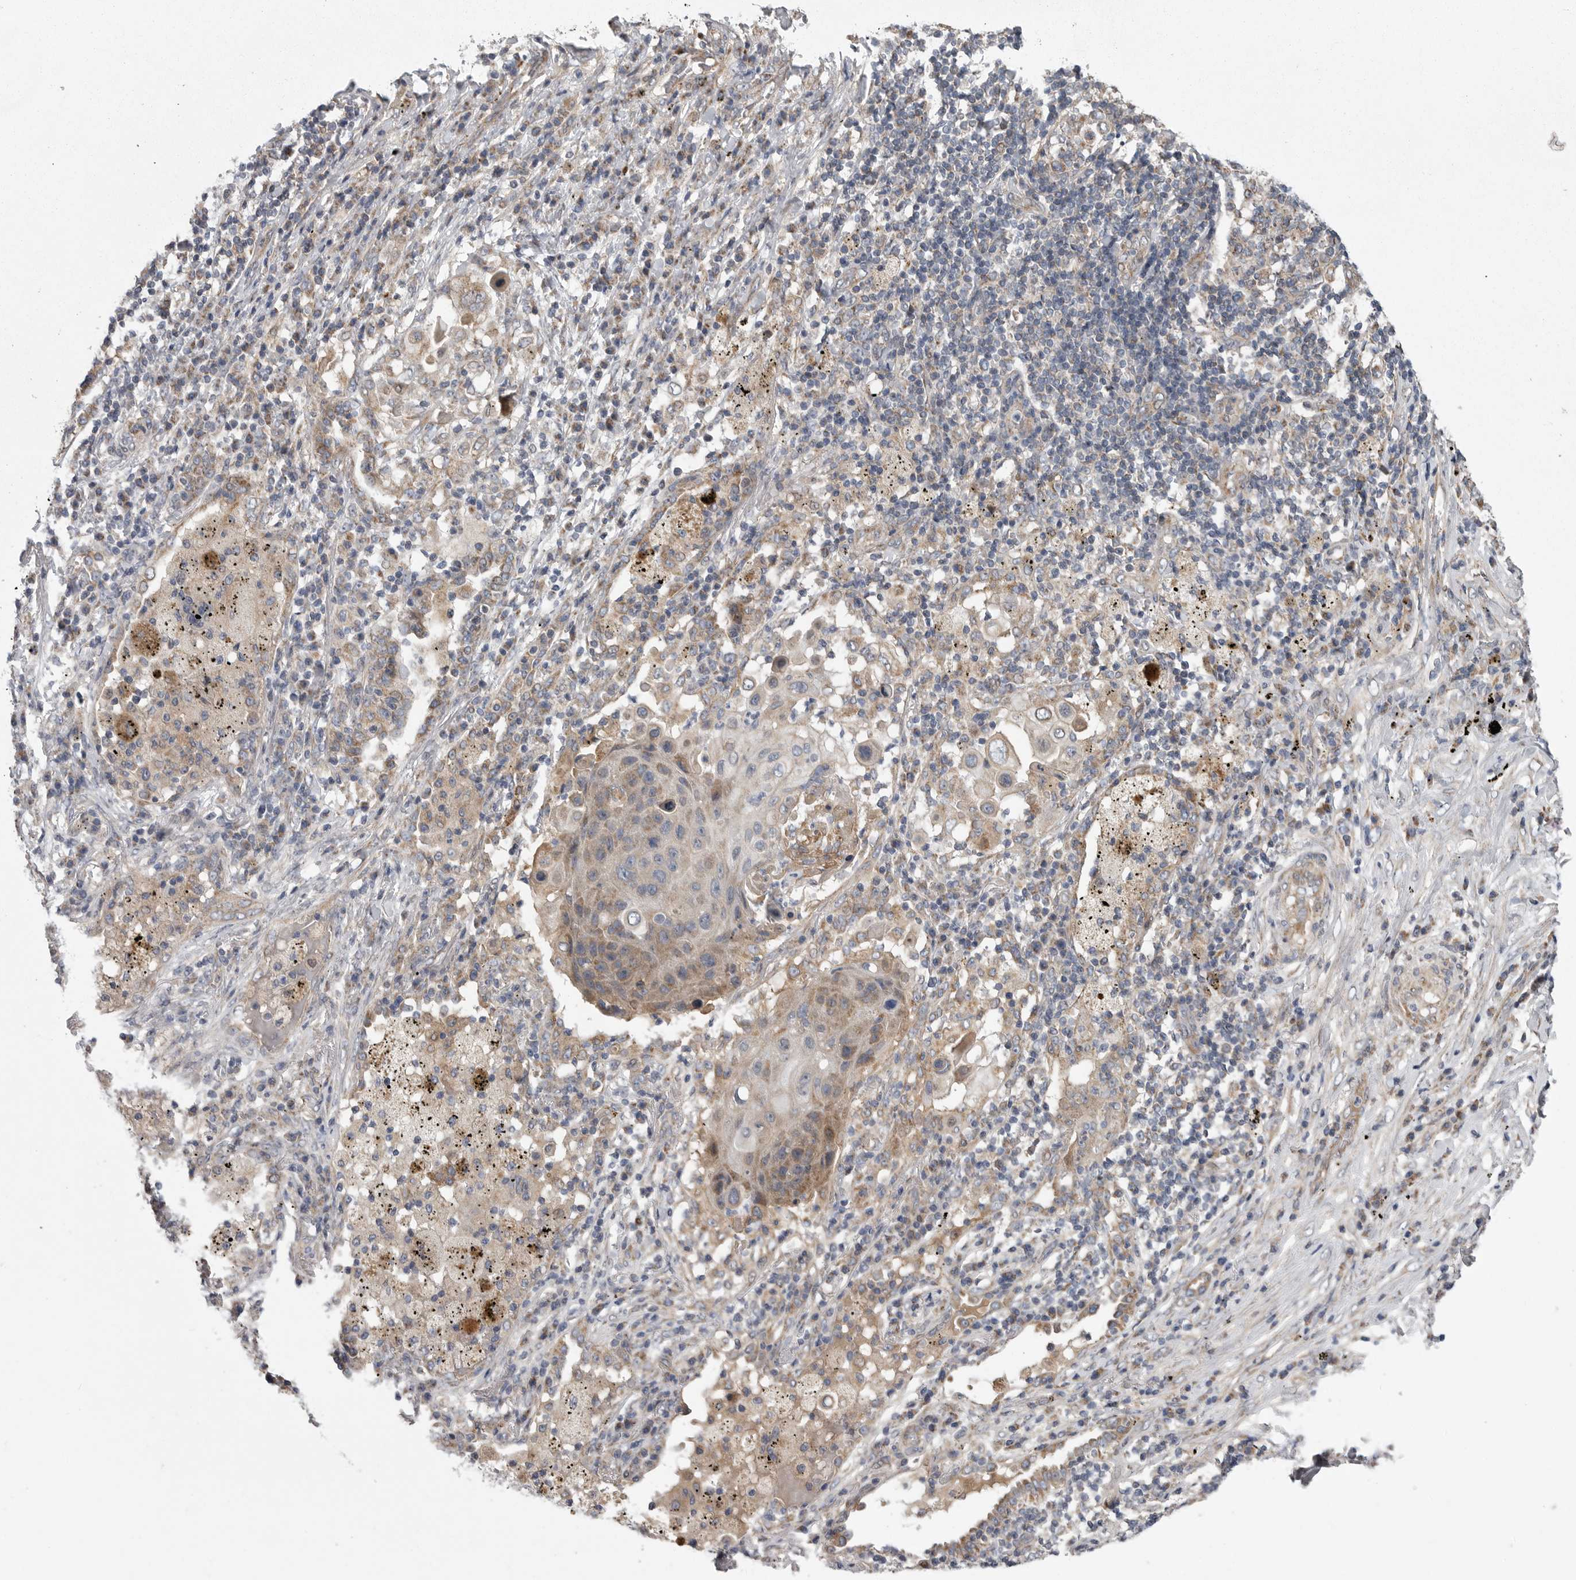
{"staining": {"intensity": "moderate", "quantity": "<25%", "location": "cytoplasmic/membranous"}, "tissue": "lung cancer", "cell_type": "Tumor cells", "image_type": "cancer", "snomed": [{"axis": "morphology", "description": "Squamous cell carcinoma, NOS"}, {"axis": "topography", "description": "Lung"}], "caption": "Moderate cytoplasmic/membranous protein expression is seen in approximately <25% of tumor cells in lung cancer (squamous cell carcinoma). (DAB IHC with brightfield microscopy, high magnification).", "gene": "CRP", "patient": {"sex": "female", "age": 63}}